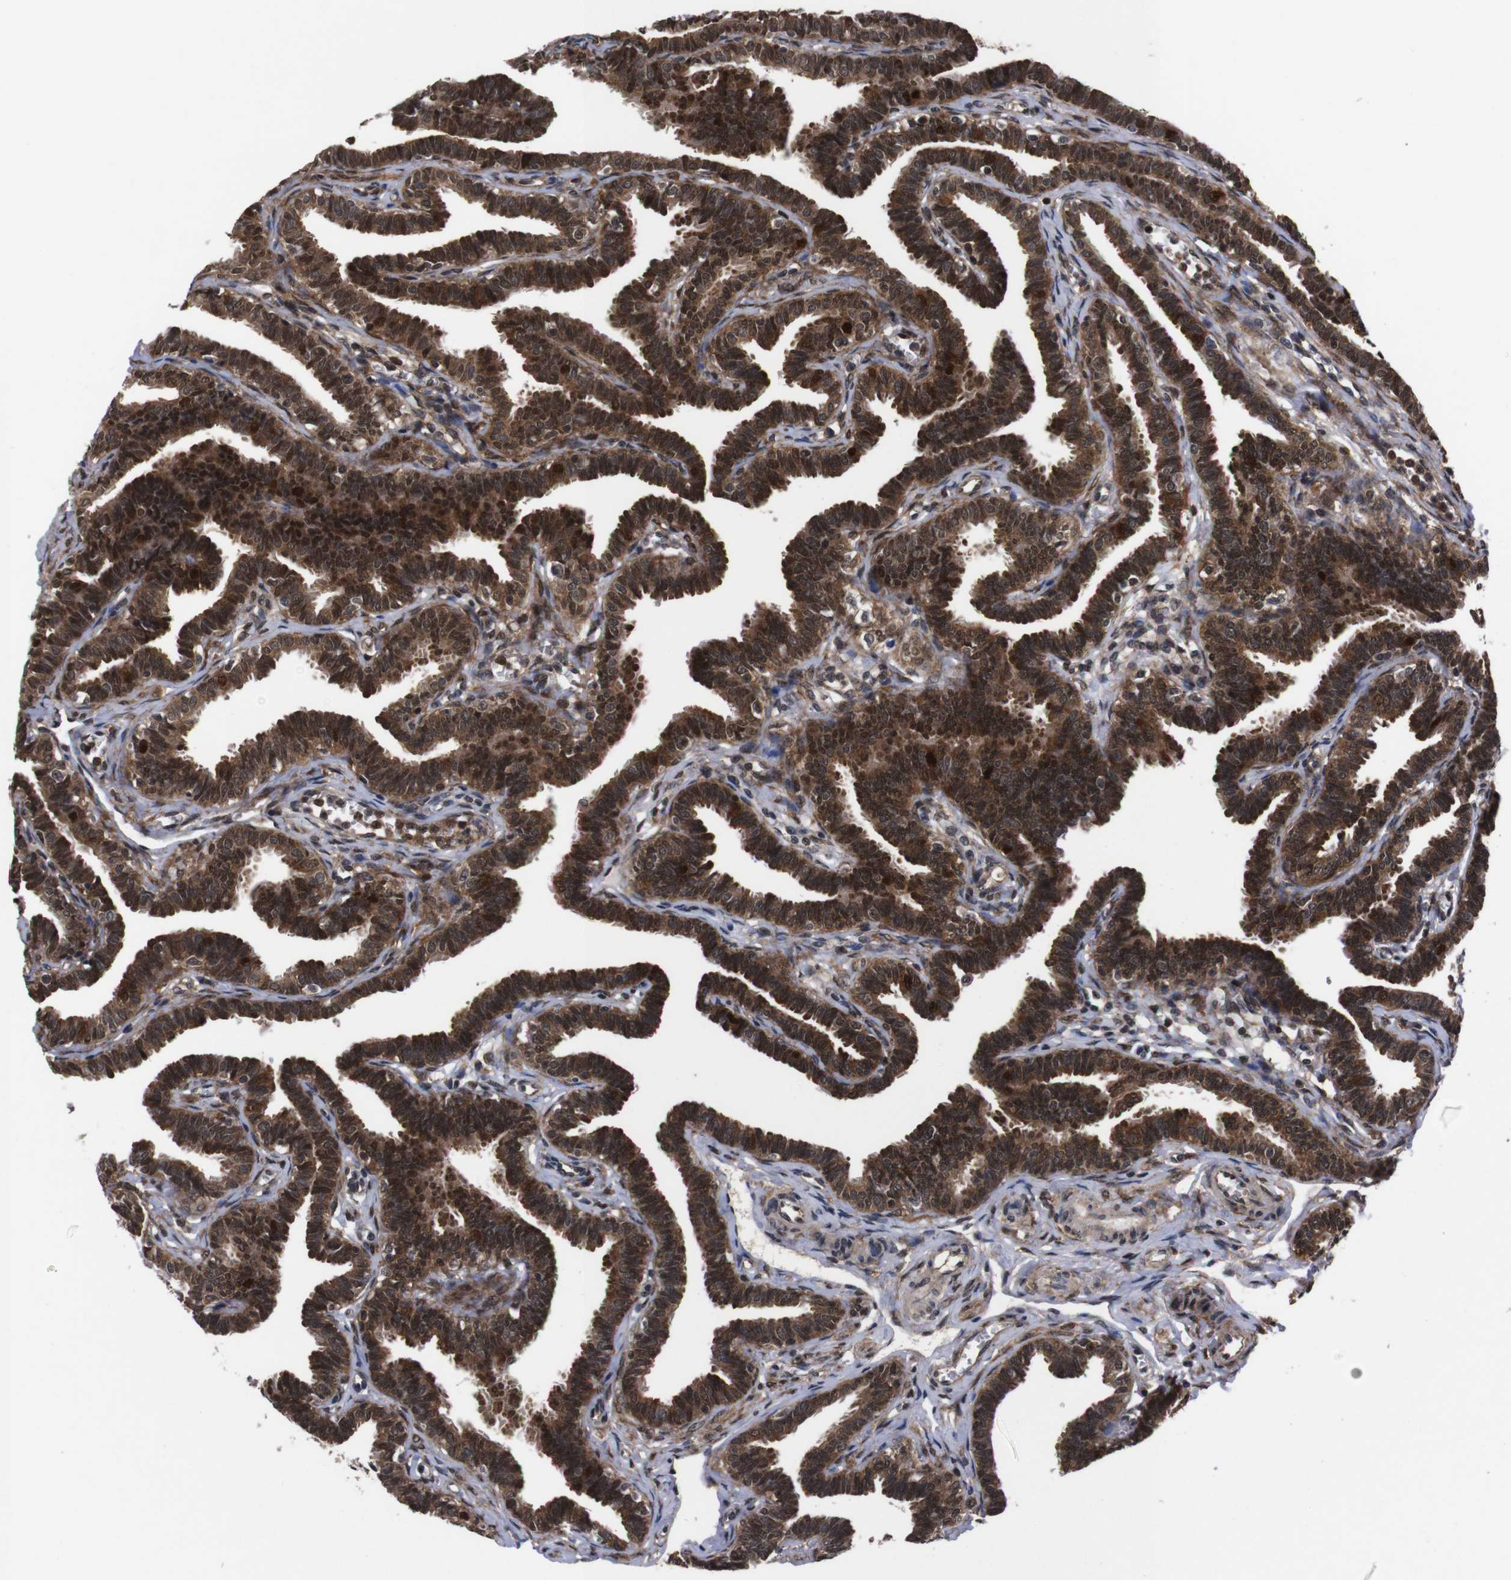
{"staining": {"intensity": "strong", "quantity": ">75%", "location": "cytoplasmic/membranous,nuclear"}, "tissue": "fallopian tube", "cell_type": "Glandular cells", "image_type": "normal", "snomed": [{"axis": "morphology", "description": "Normal tissue, NOS"}, {"axis": "topography", "description": "Fallopian tube"}, {"axis": "topography", "description": "Ovary"}], "caption": "The histopathology image exhibits immunohistochemical staining of normal fallopian tube. There is strong cytoplasmic/membranous,nuclear staining is appreciated in about >75% of glandular cells.", "gene": "UBQLN2", "patient": {"sex": "female", "age": 23}}